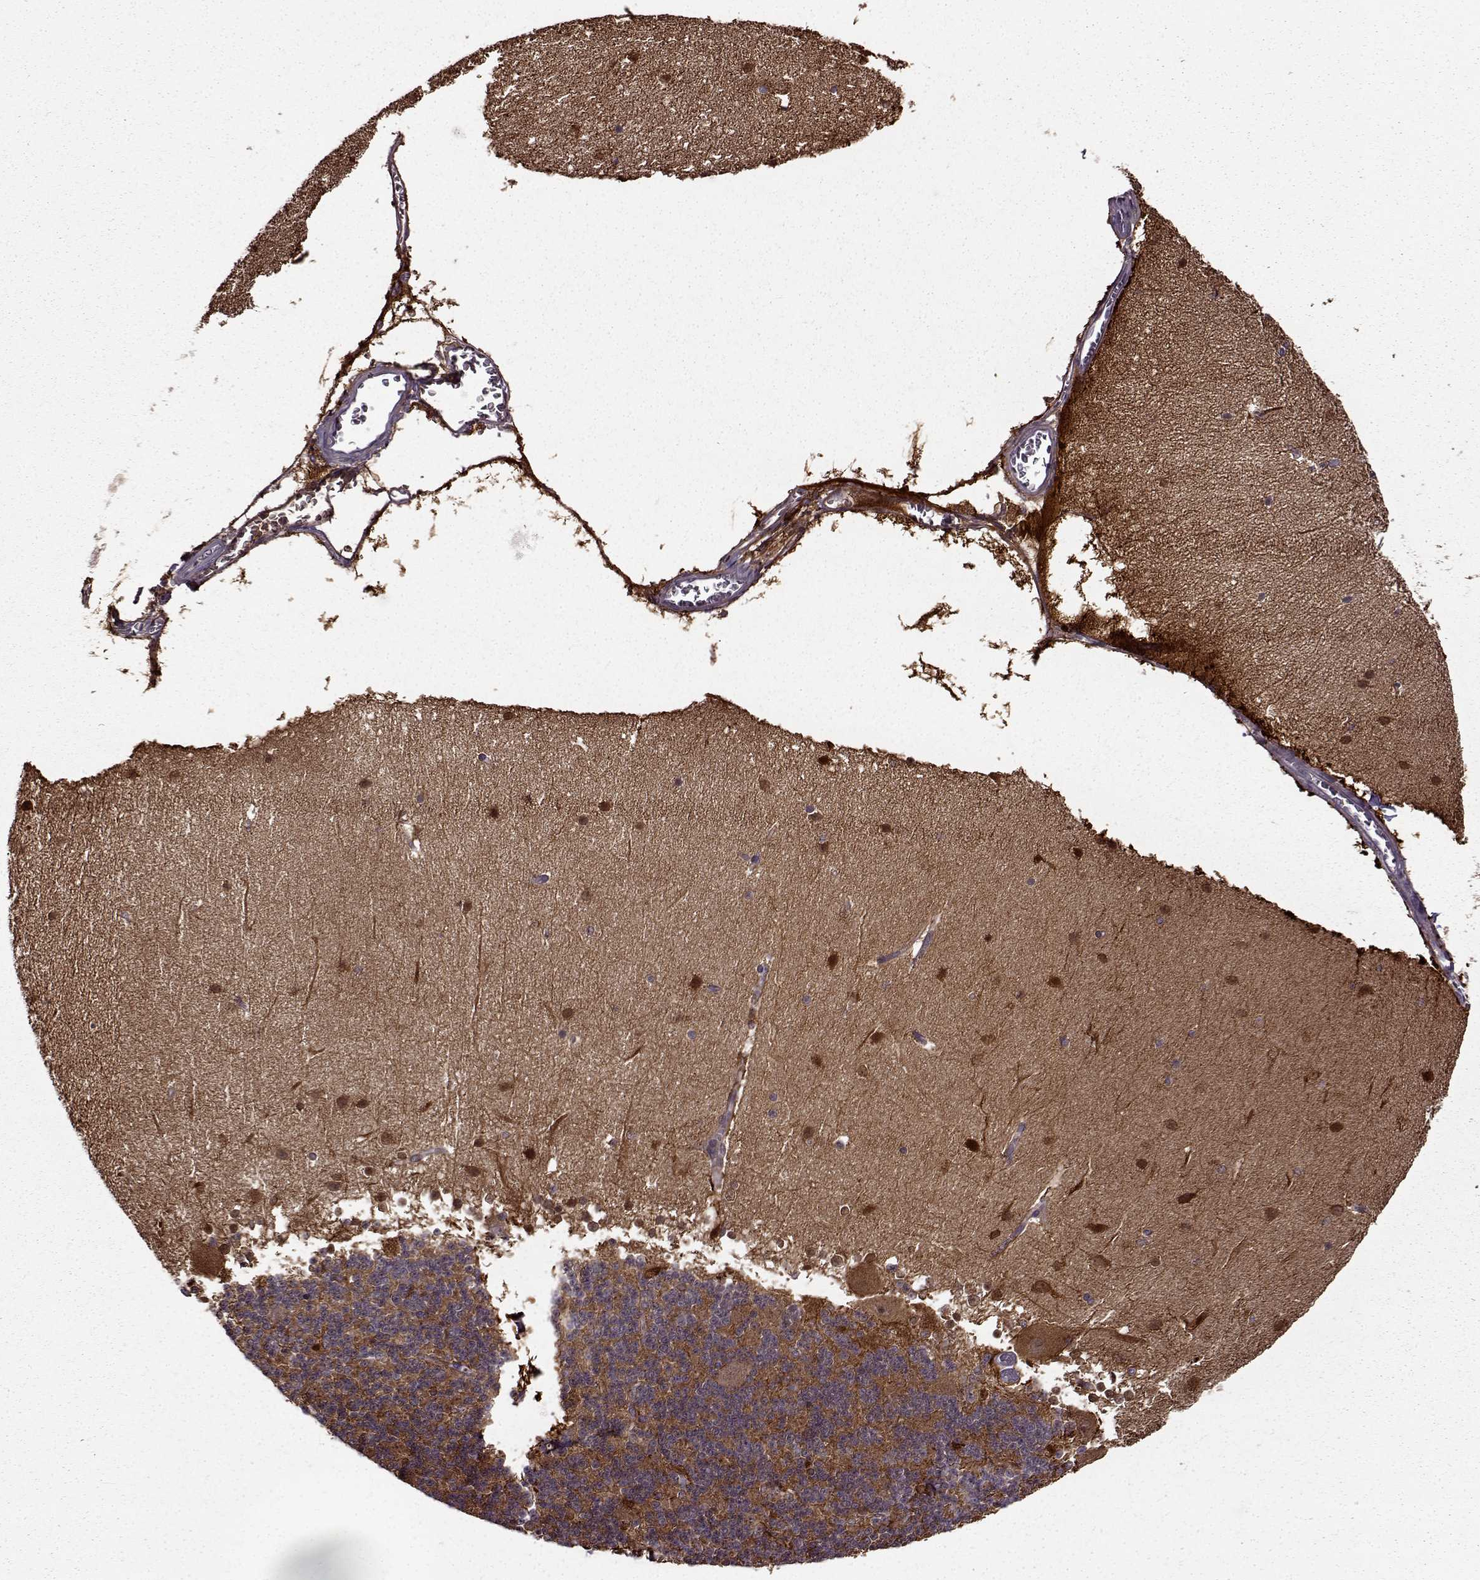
{"staining": {"intensity": "strong", "quantity": "<25%", "location": "cytoplasmic/membranous"}, "tissue": "cerebellum", "cell_type": "Cells in granular layer", "image_type": "normal", "snomed": [{"axis": "morphology", "description": "Normal tissue, NOS"}, {"axis": "topography", "description": "Cerebellum"}], "caption": "Human cerebellum stained with a protein marker reveals strong staining in cells in granular layer.", "gene": "MAIP1", "patient": {"sex": "female", "age": 19}}